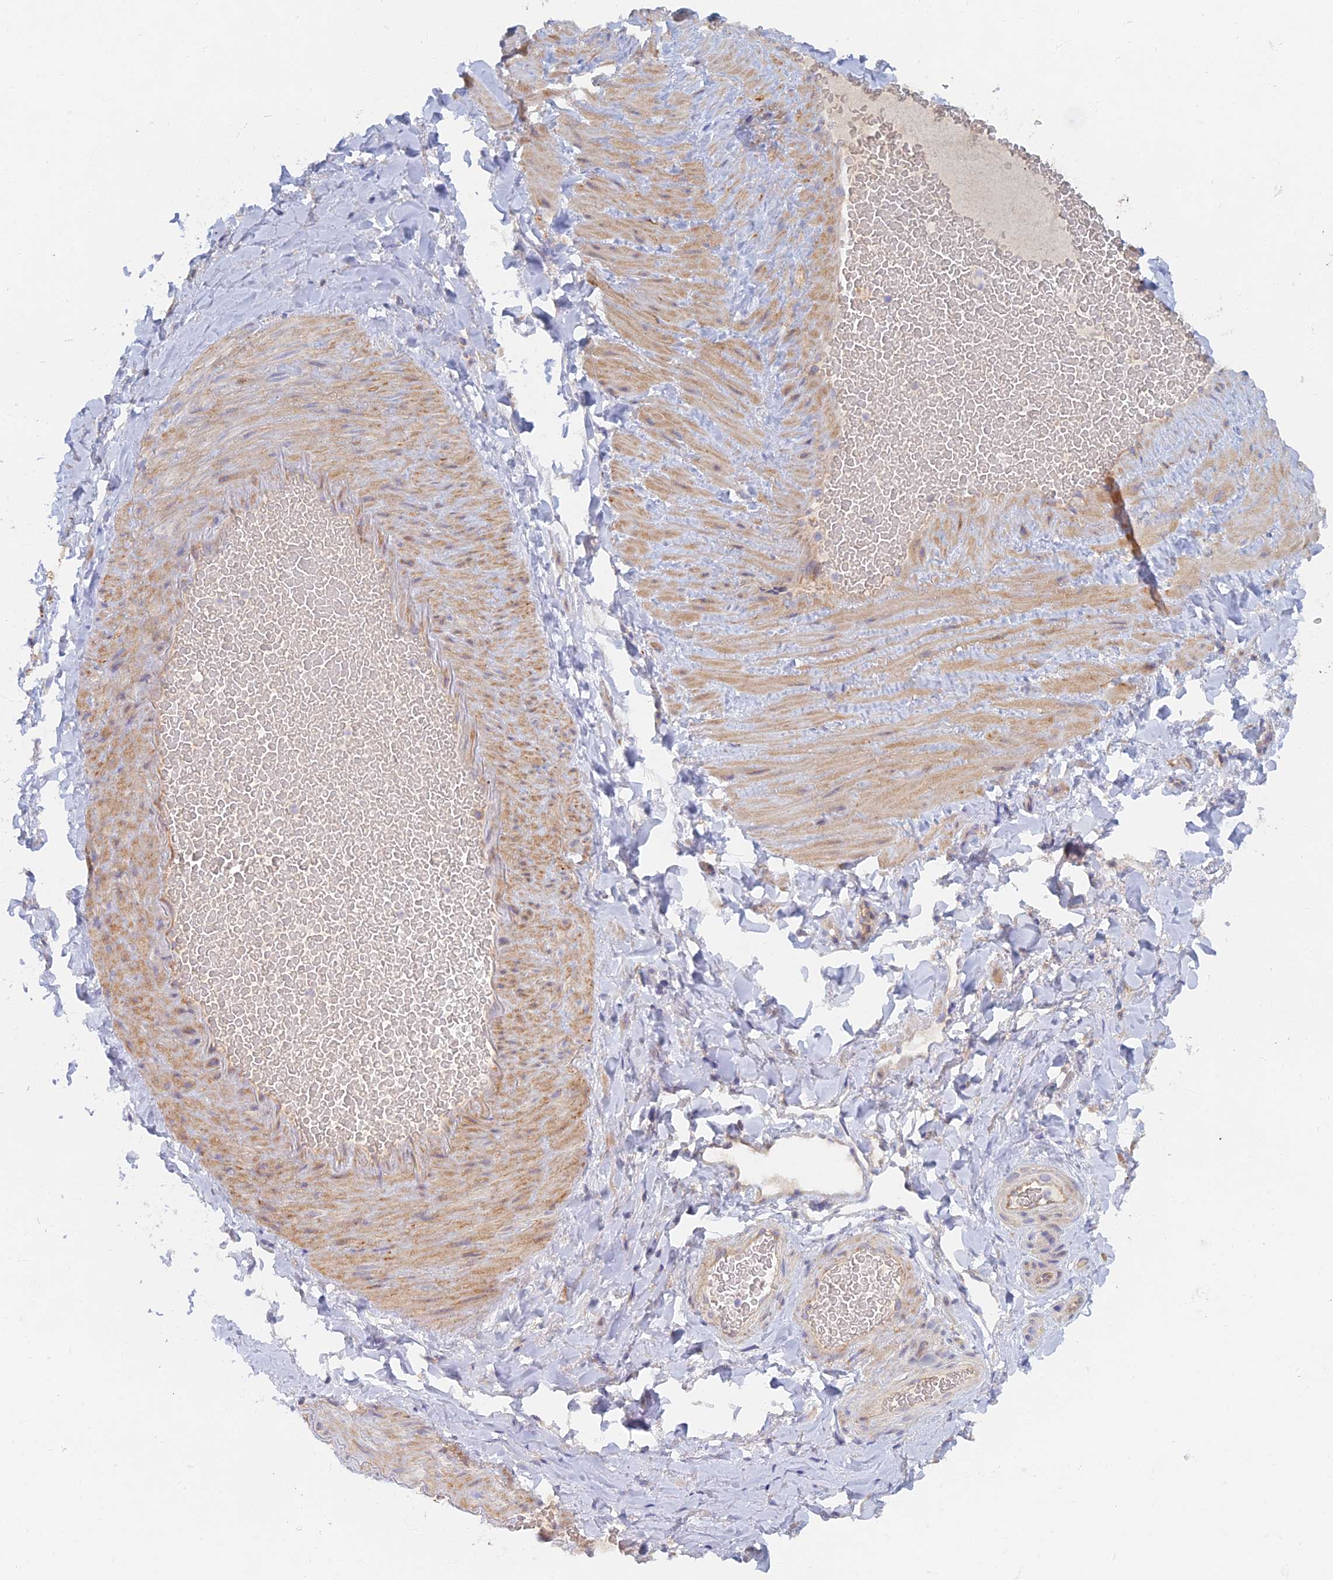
{"staining": {"intensity": "negative", "quantity": "none", "location": "none"}, "tissue": "adipose tissue", "cell_type": "Adipocytes", "image_type": "normal", "snomed": [{"axis": "morphology", "description": "Normal tissue, NOS"}, {"axis": "topography", "description": "Soft tissue"}, {"axis": "topography", "description": "Vascular tissue"}], "caption": "Immunohistochemistry (IHC) of benign adipose tissue reveals no positivity in adipocytes. The staining is performed using DAB brown chromogen with nuclei counter-stained in using hematoxylin.", "gene": "TMEM44", "patient": {"sex": "male", "age": 54}}